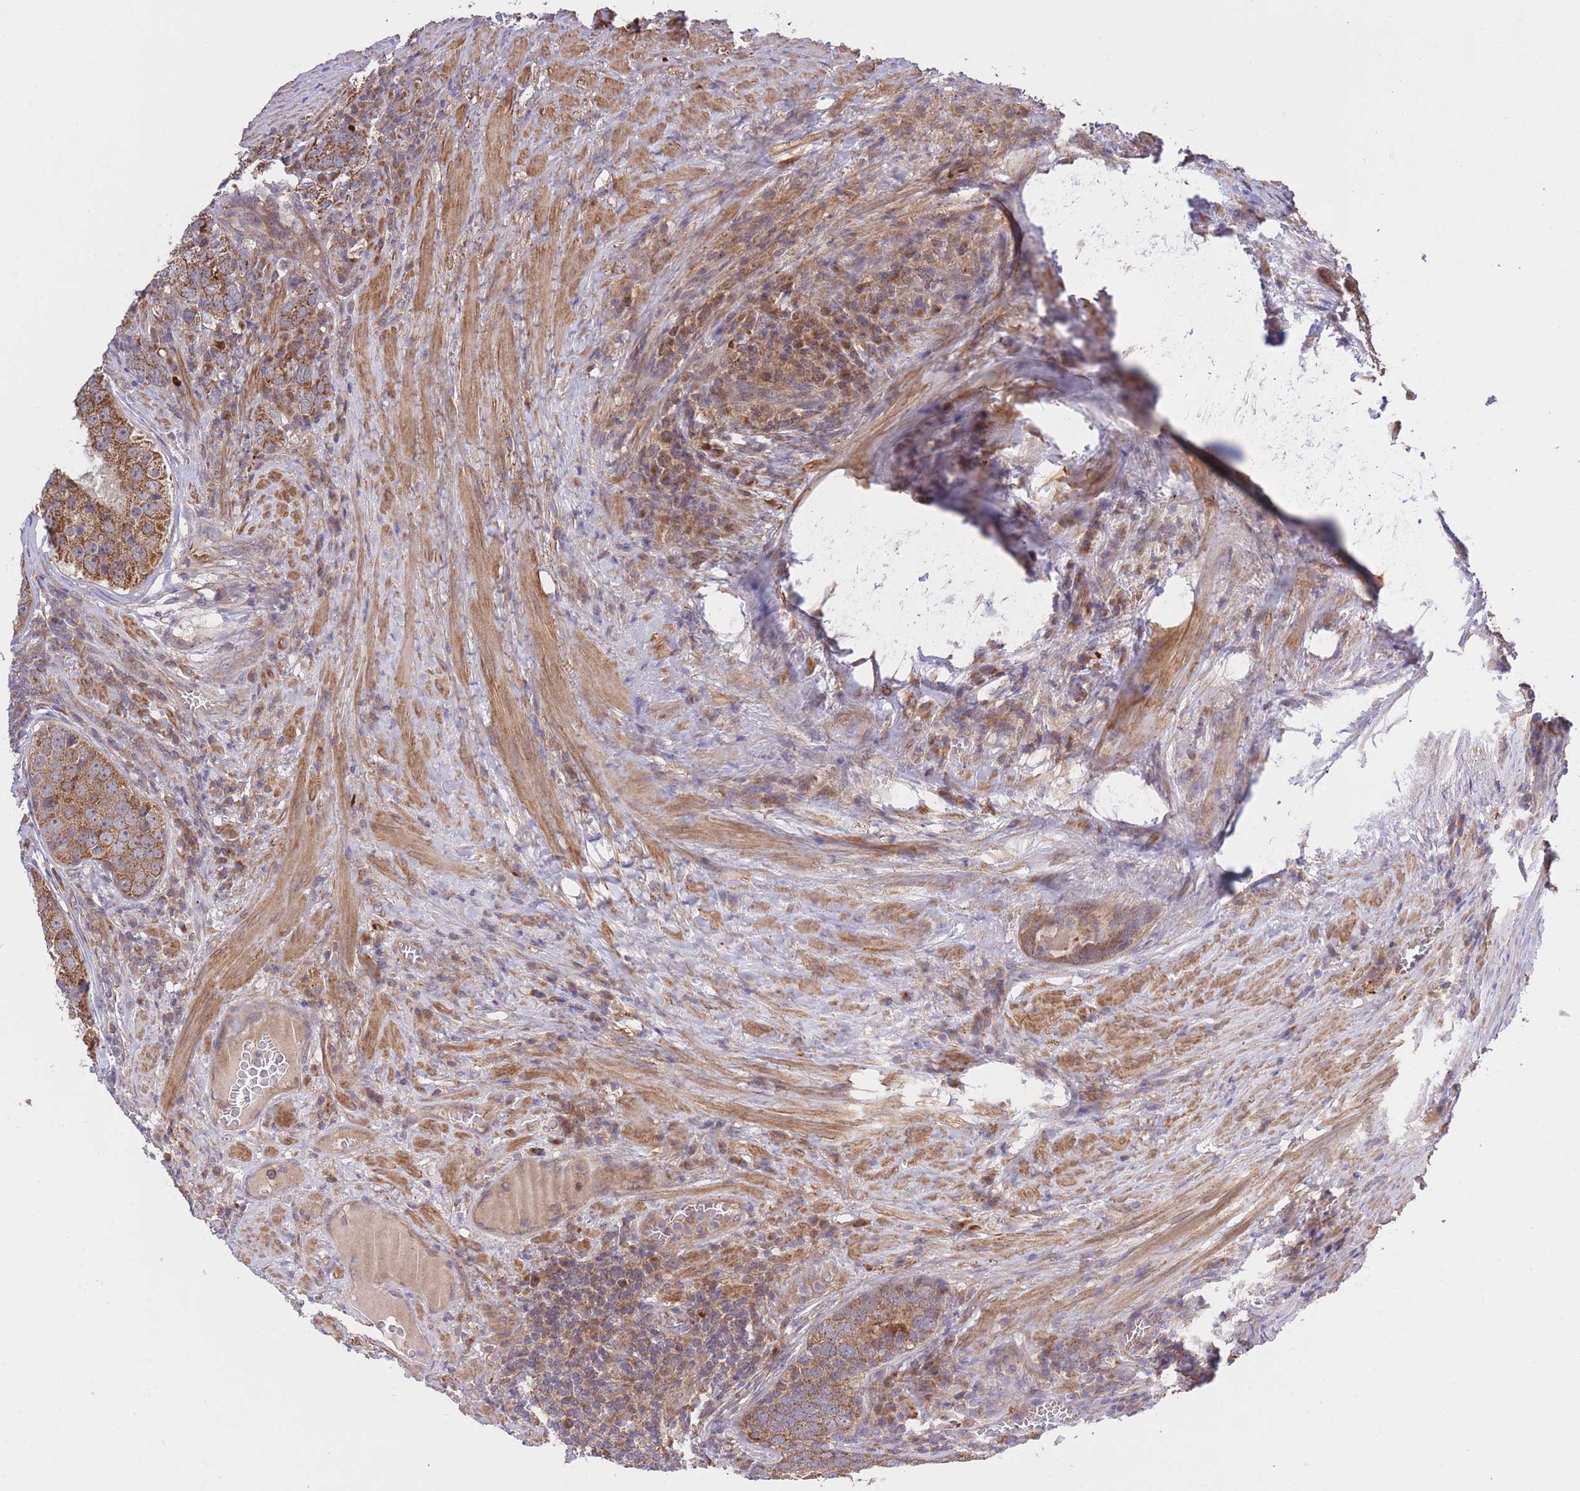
{"staining": {"intensity": "moderate", "quantity": ">75%", "location": "cytoplasmic/membranous"}, "tissue": "prostate cancer", "cell_type": "Tumor cells", "image_type": "cancer", "snomed": [{"axis": "morphology", "description": "Adenocarcinoma, High grade"}, {"axis": "topography", "description": "Prostate"}], "caption": "Prostate cancer (high-grade adenocarcinoma) tissue displays moderate cytoplasmic/membranous expression in approximately >75% of tumor cells, visualized by immunohistochemistry. The protein is stained brown, and the nuclei are stained in blue (DAB (3,3'-diaminobenzidine) IHC with brightfield microscopy, high magnification).", "gene": "ATP13A2", "patient": {"sex": "male", "age": 71}}